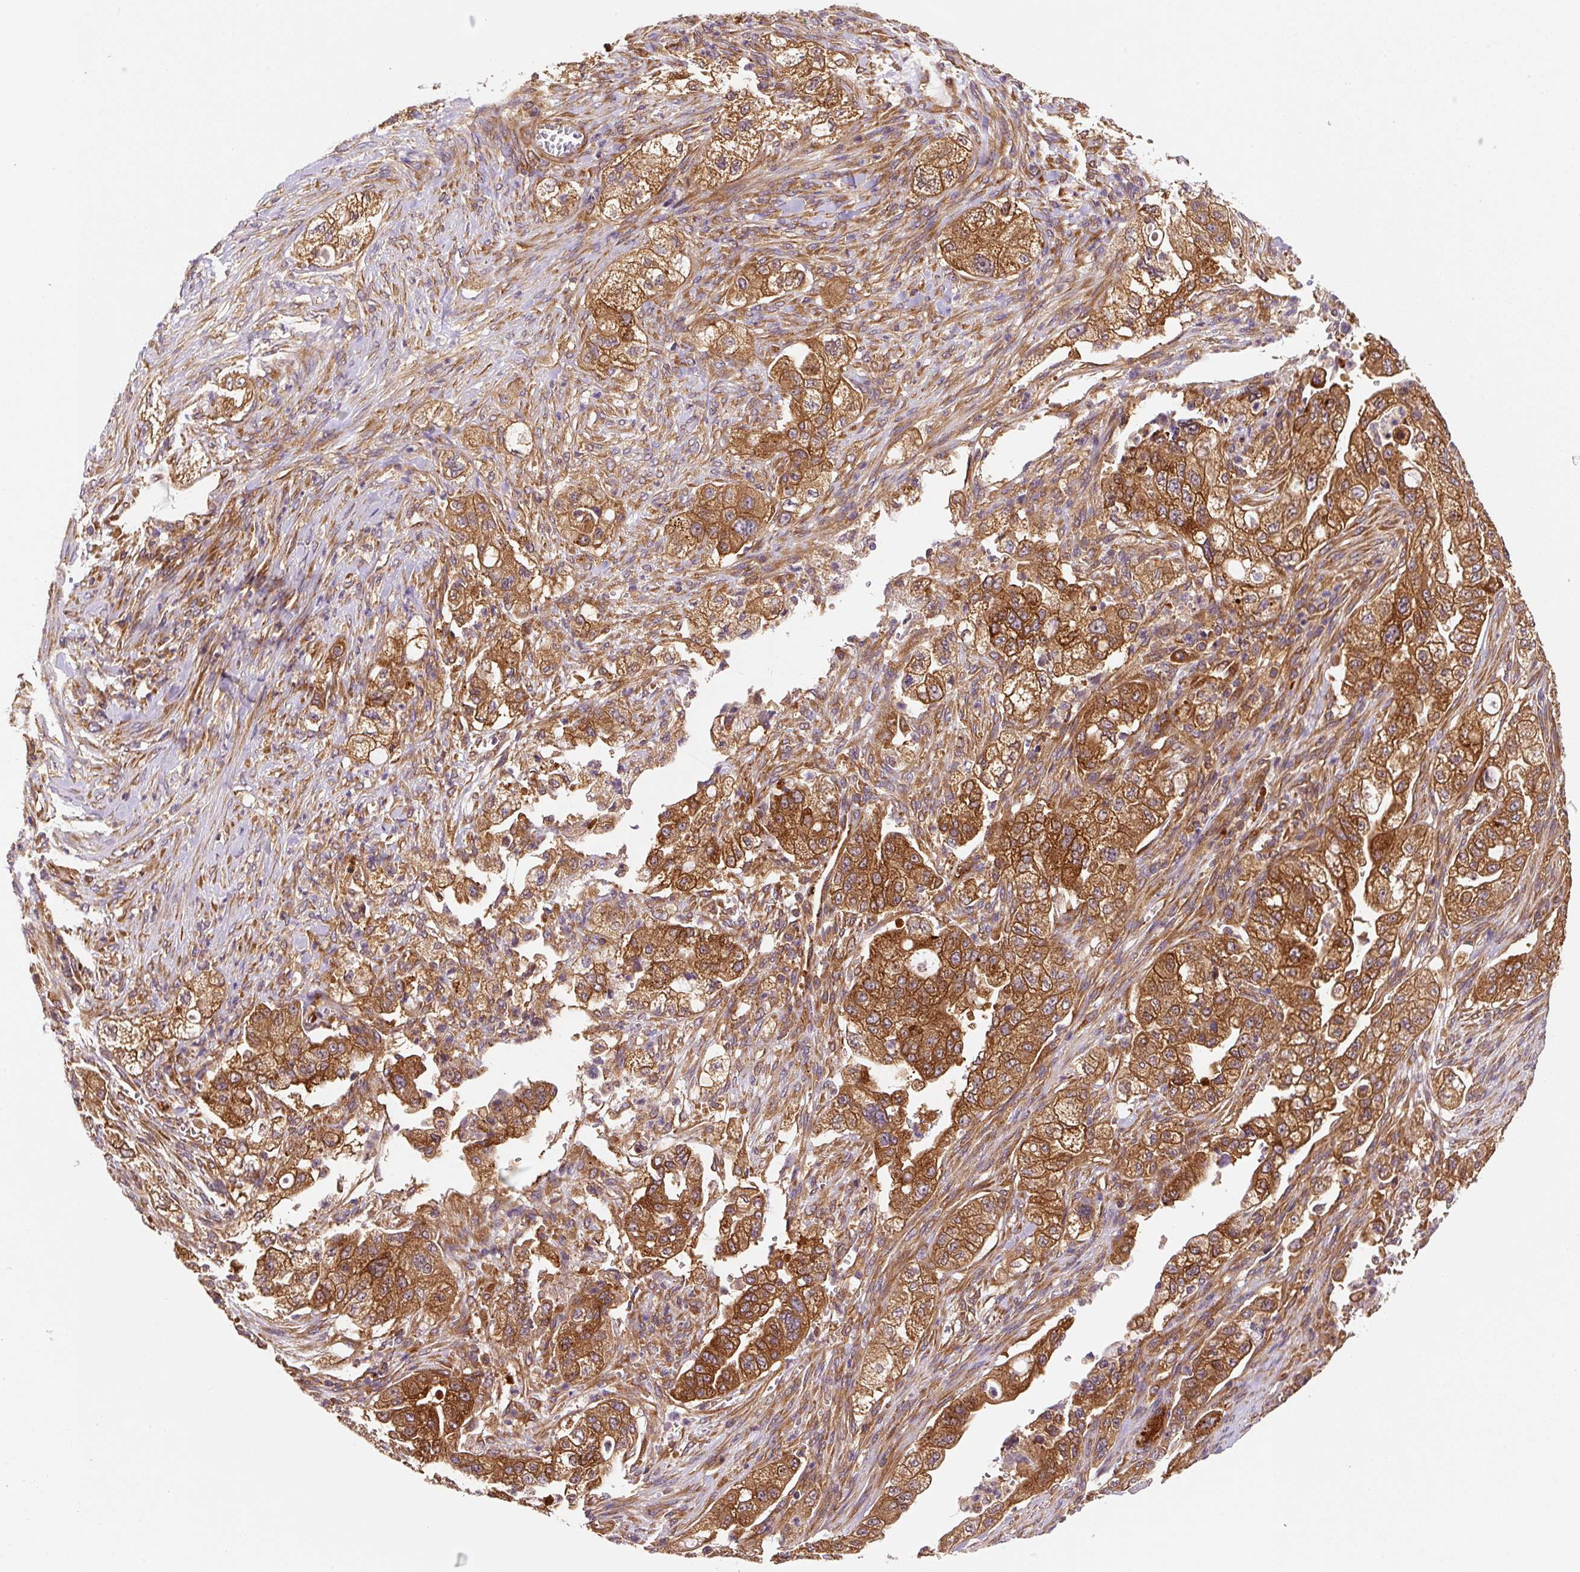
{"staining": {"intensity": "strong", "quantity": ">75%", "location": "cytoplasmic/membranous"}, "tissue": "pancreatic cancer", "cell_type": "Tumor cells", "image_type": "cancer", "snomed": [{"axis": "morphology", "description": "Adenocarcinoma, NOS"}, {"axis": "topography", "description": "Pancreas"}], "caption": "Pancreatic cancer stained with immunohistochemistry (IHC) demonstrates strong cytoplasmic/membranous positivity in approximately >75% of tumor cells.", "gene": "EIF2S2", "patient": {"sex": "female", "age": 78}}